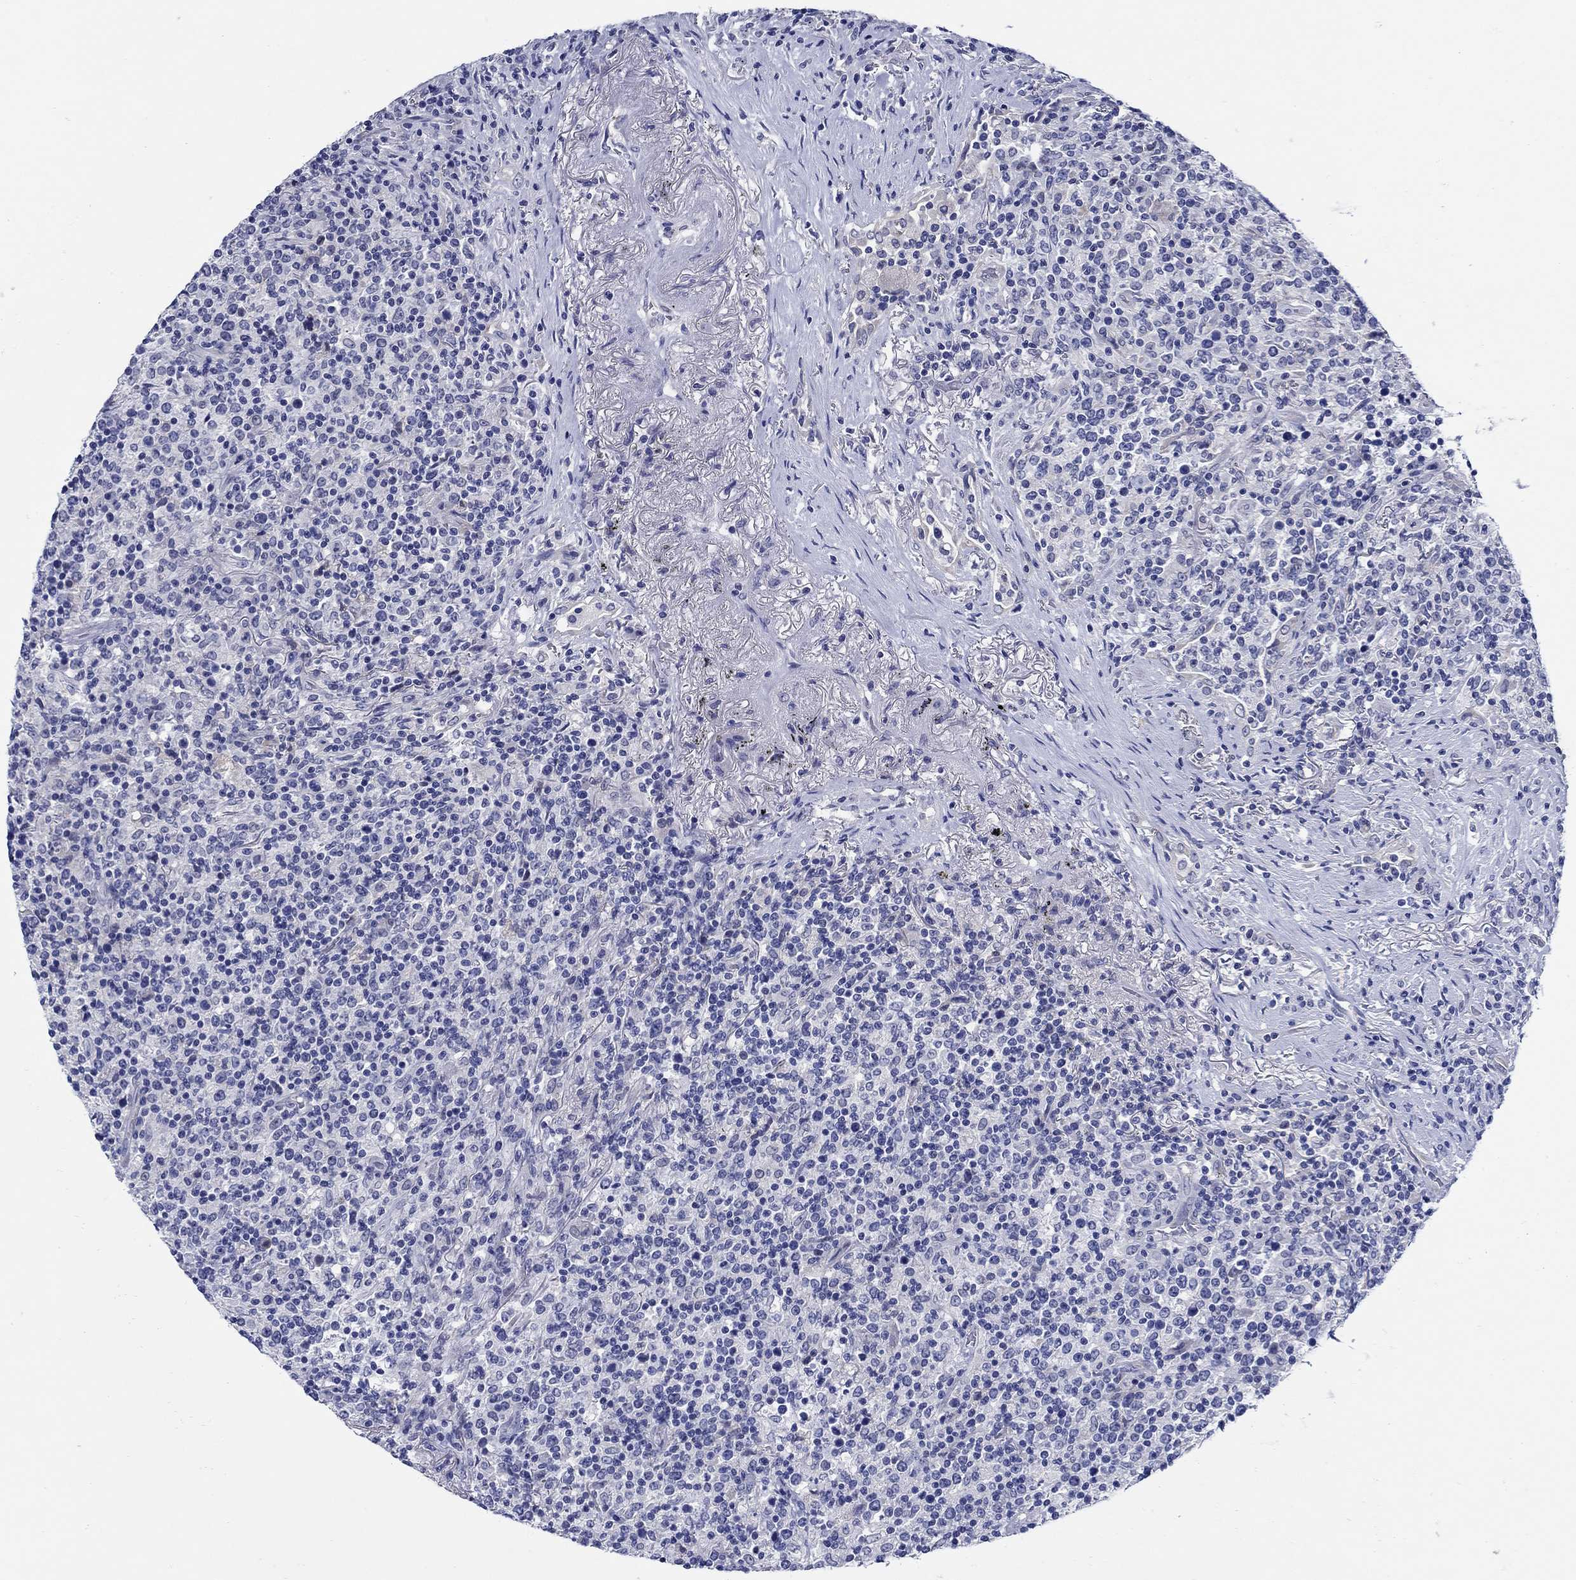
{"staining": {"intensity": "negative", "quantity": "none", "location": "none"}, "tissue": "lymphoma", "cell_type": "Tumor cells", "image_type": "cancer", "snomed": [{"axis": "morphology", "description": "Malignant lymphoma, non-Hodgkin's type, High grade"}, {"axis": "topography", "description": "Lung"}], "caption": "The photomicrograph reveals no staining of tumor cells in high-grade malignant lymphoma, non-Hodgkin's type.", "gene": "MC2R", "patient": {"sex": "male", "age": 79}}